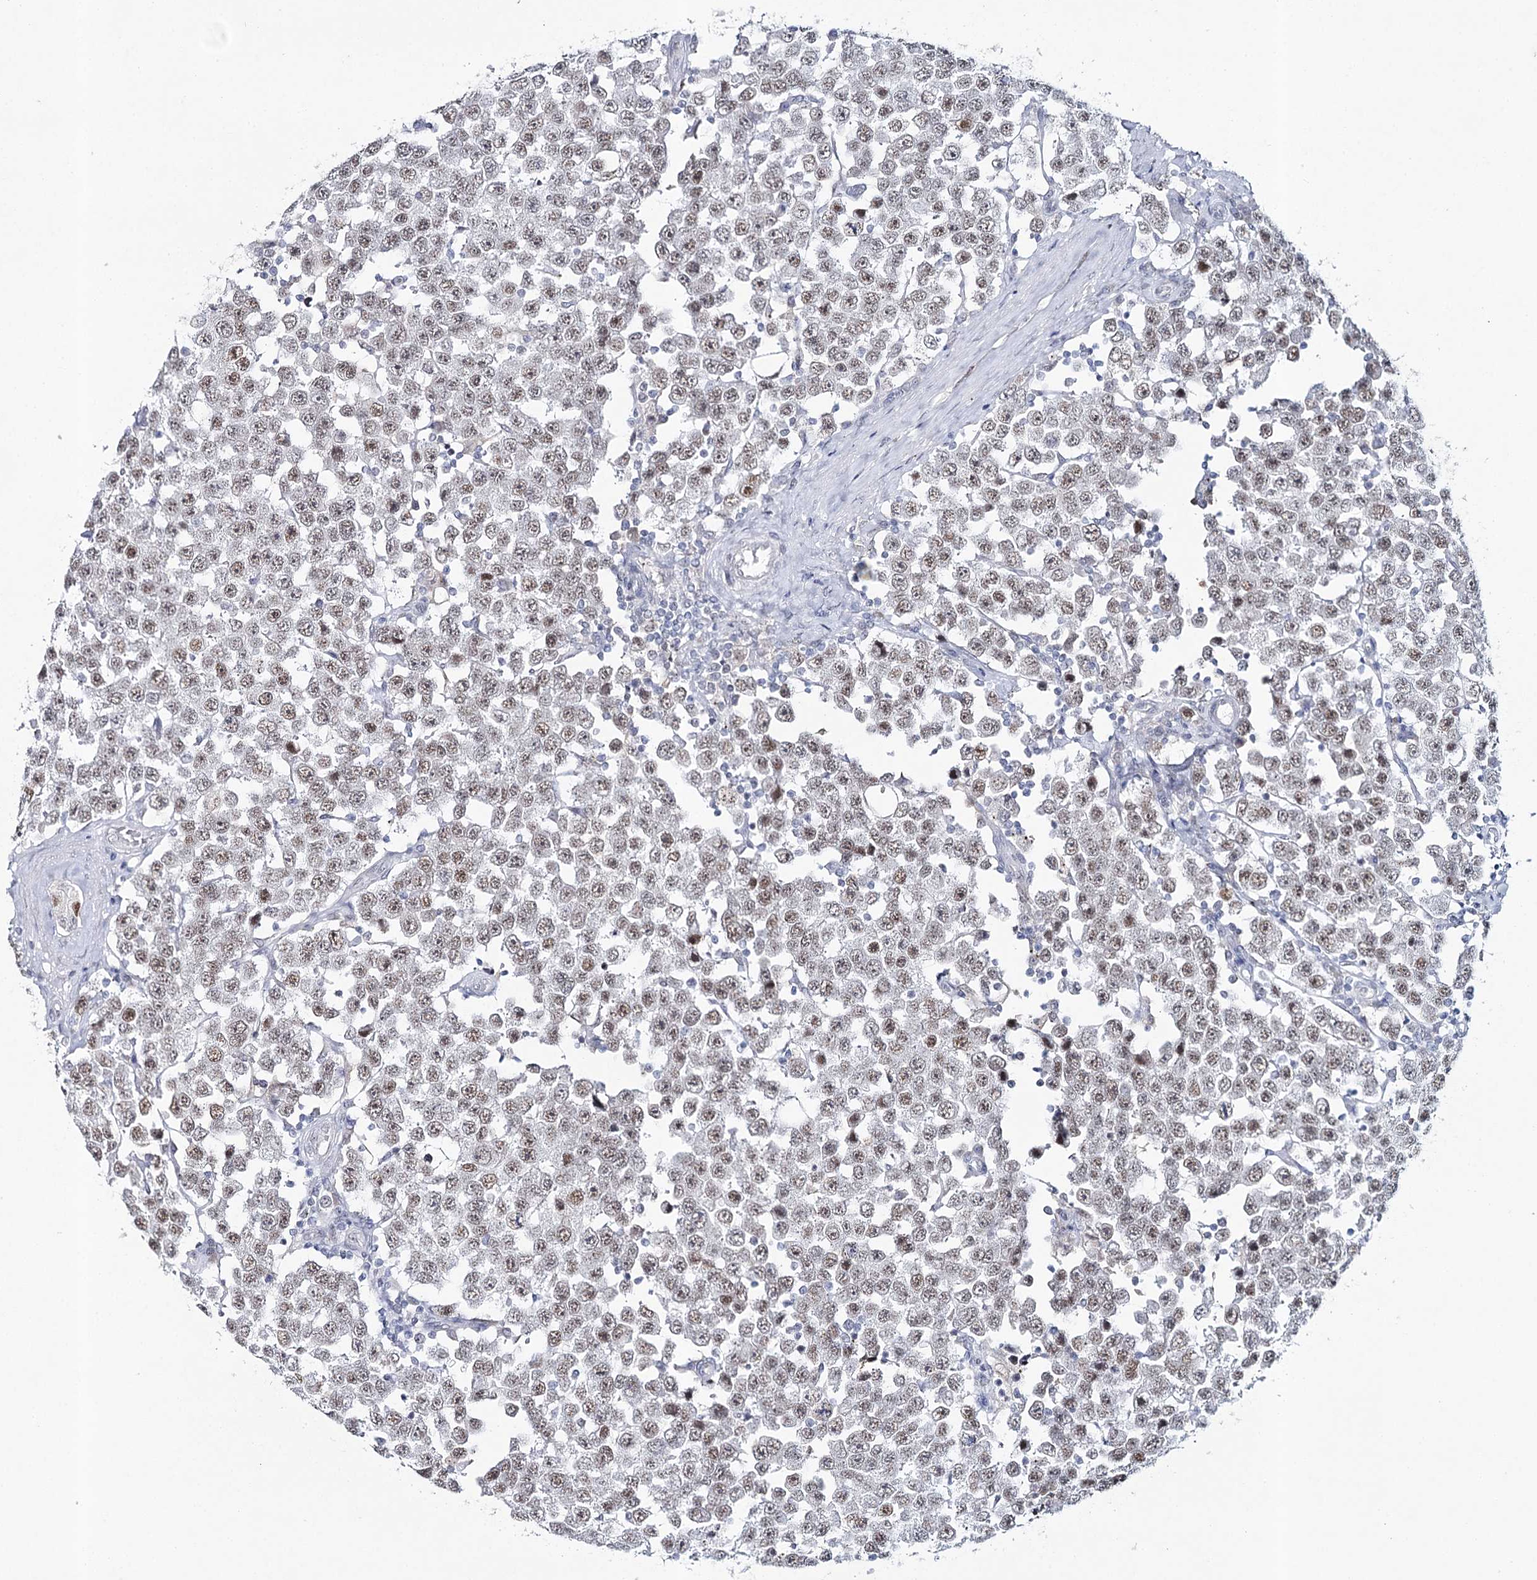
{"staining": {"intensity": "weak", "quantity": ">75%", "location": "nuclear"}, "tissue": "testis cancer", "cell_type": "Tumor cells", "image_type": "cancer", "snomed": [{"axis": "morphology", "description": "Seminoma, NOS"}, {"axis": "topography", "description": "Testis"}], "caption": "IHC (DAB (3,3'-diaminobenzidine)) staining of human testis seminoma shows weak nuclear protein staining in about >75% of tumor cells. The staining was performed using DAB (3,3'-diaminobenzidine) to visualize the protein expression in brown, while the nuclei were stained in blue with hematoxylin (Magnification: 20x).", "gene": "ZC3H8", "patient": {"sex": "male", "age": 28}}